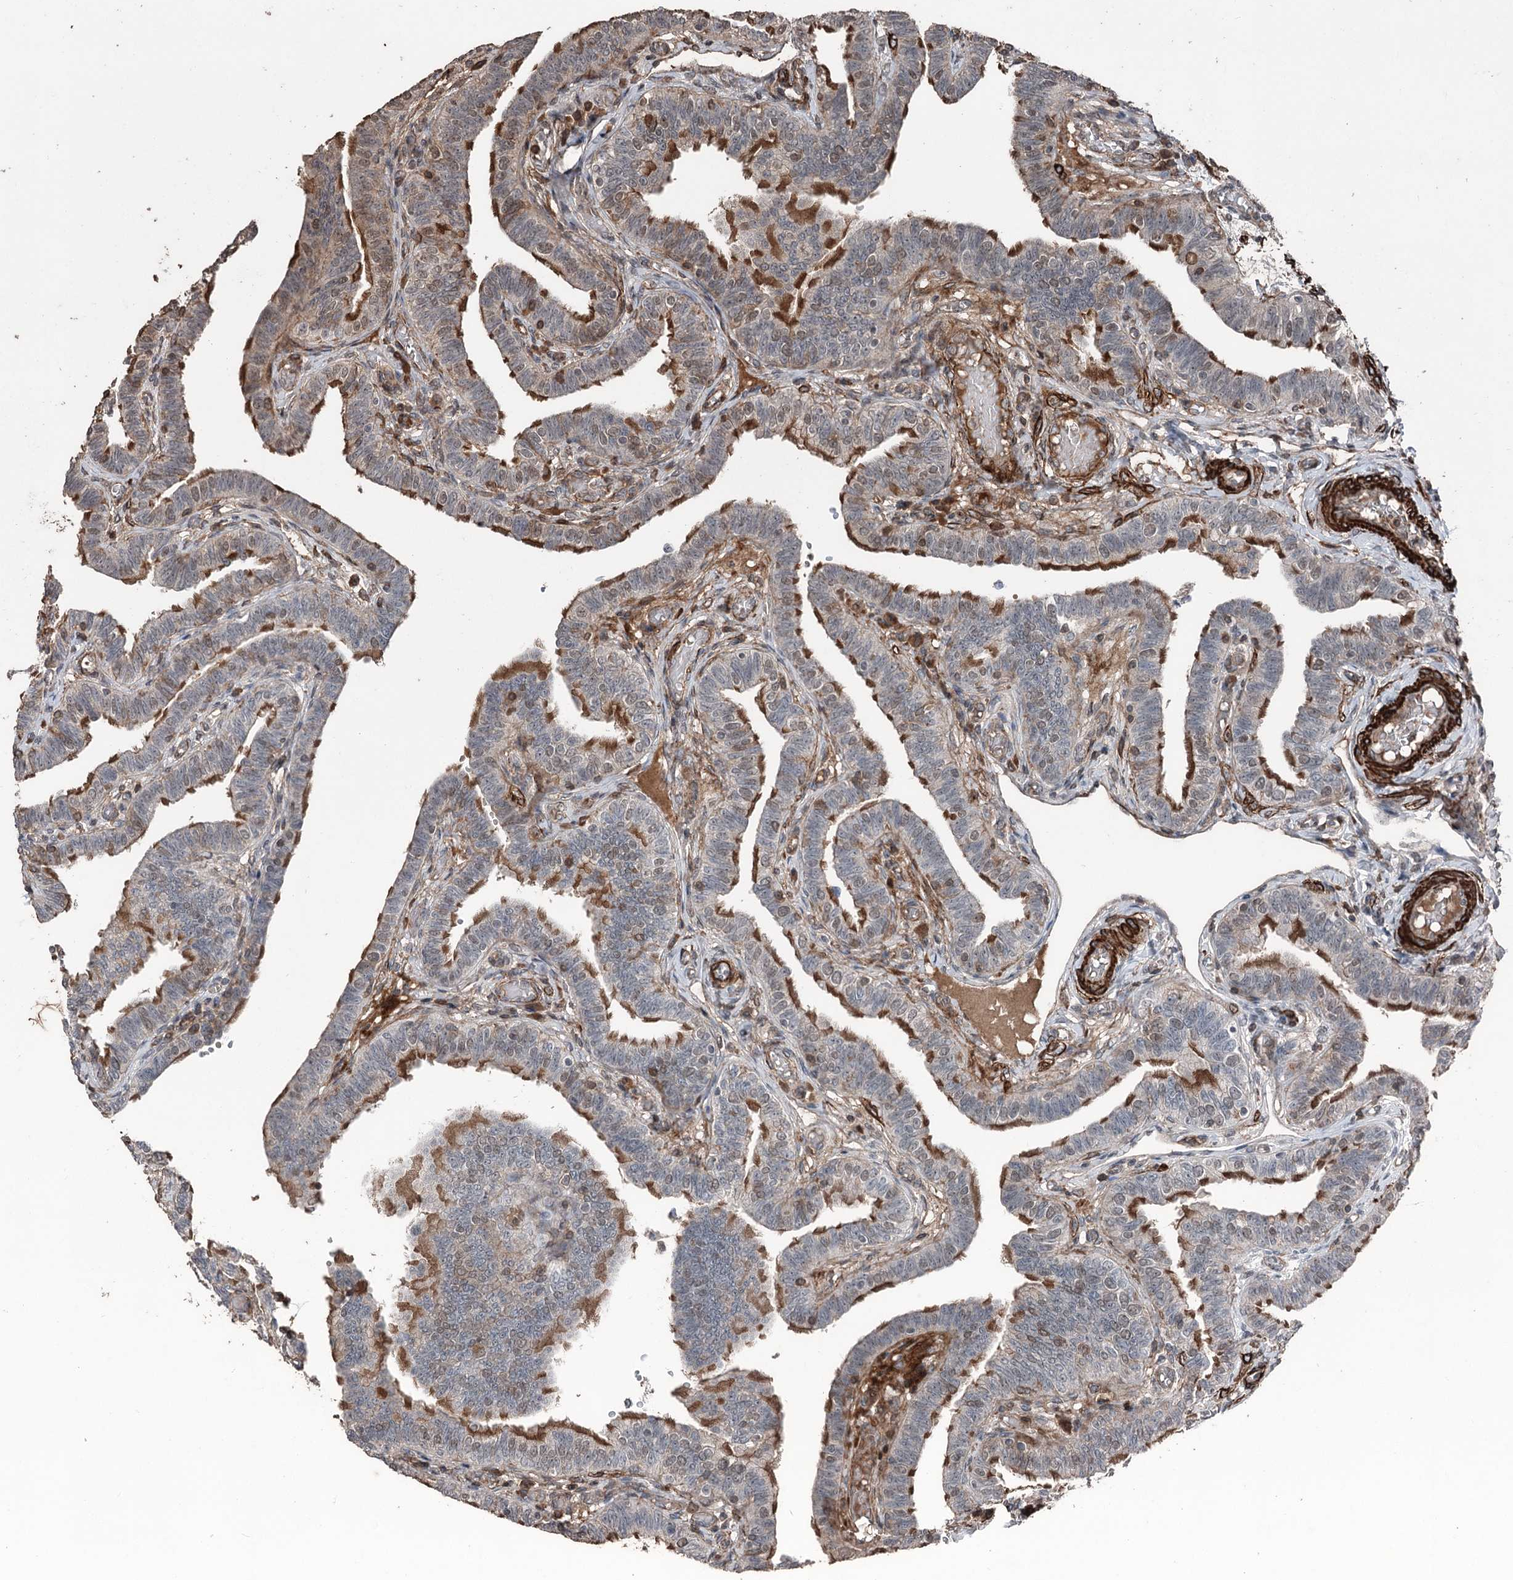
{"staining": {"intensity": "strong", "quantity": "25%-75%", "location": "cytoplasmic/membranous,nuclear"}, "tissue": "fallopian tube", "cell_type": "Glandular cells", "image_type": "normal", "snomed": [{"axis": "morphology", "description": "Normal tissue, NOS"}, {"axis": "topography", "description": "Fallopian tube"}], "caption": "A high amount of strong cytoplasmic/membranous,nuclear positivity is present in approximately 25%-75% of glandular cells in normal fallopian tube. (DAB (3,3'-diaminobenzidine) IHC with brightfield microscopy, high magnification).", "gene": "CCDC82", "patient": {"sex": "female", "age": 39}}